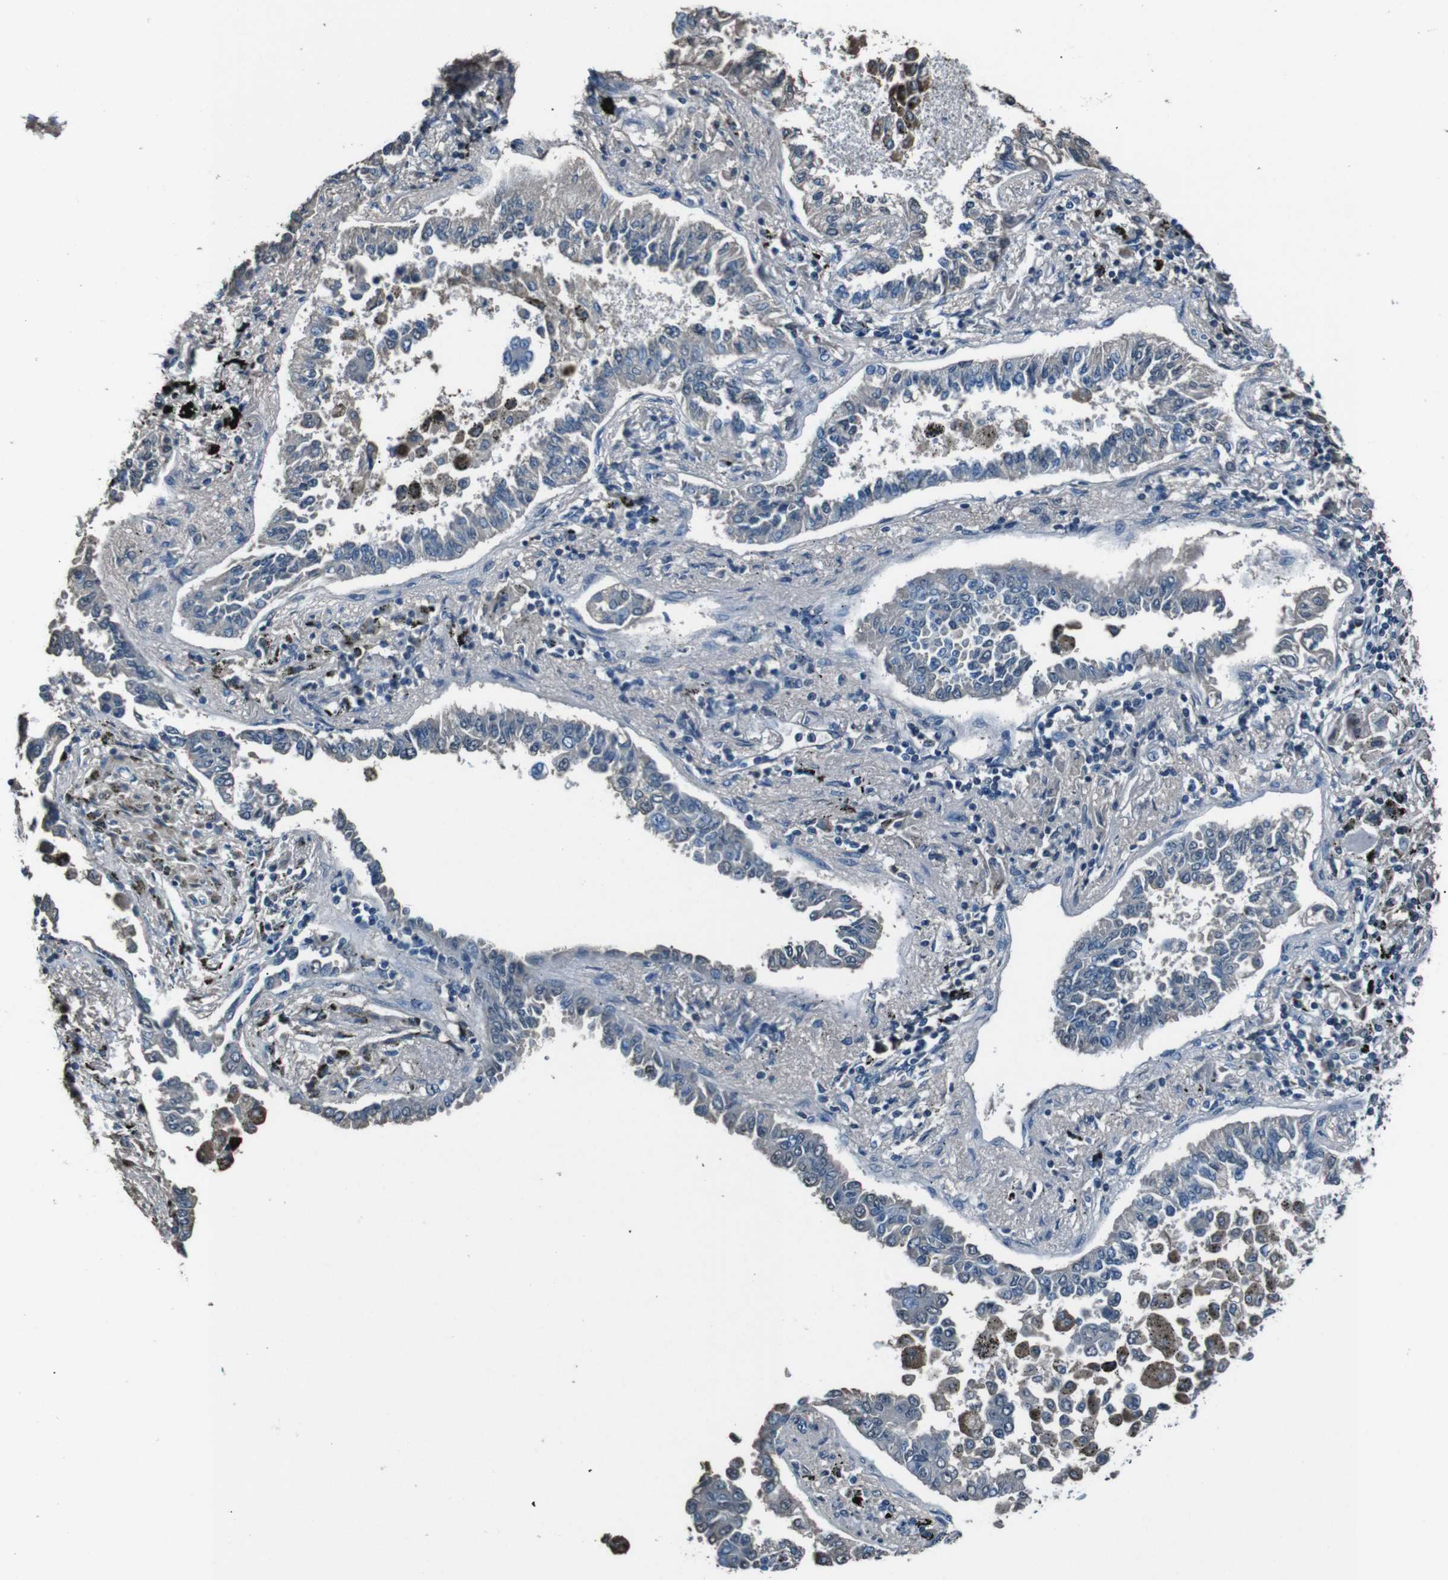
{"staining": {"intensity": "weak", "quantity": "<25%", "location": "cytoplasmic/membranous,nuclear"}, "tissue": "lung cancer", "cell_type": "Tumor cells", "image_type": "cancer", "snomed": [{"axis": "morphology", "description": "Normal tissue, NOS"}, {"axis": "morphology", "description": "Adenocarcinoma, NOS"}, {"axis": "topography", "description": "Lung"}], "caption": "Photomicrograph shows no significant protein staining in tumor cells of lung cancer.", "gene": "LEP", "patient": {"sex": "male", "age": 59}}